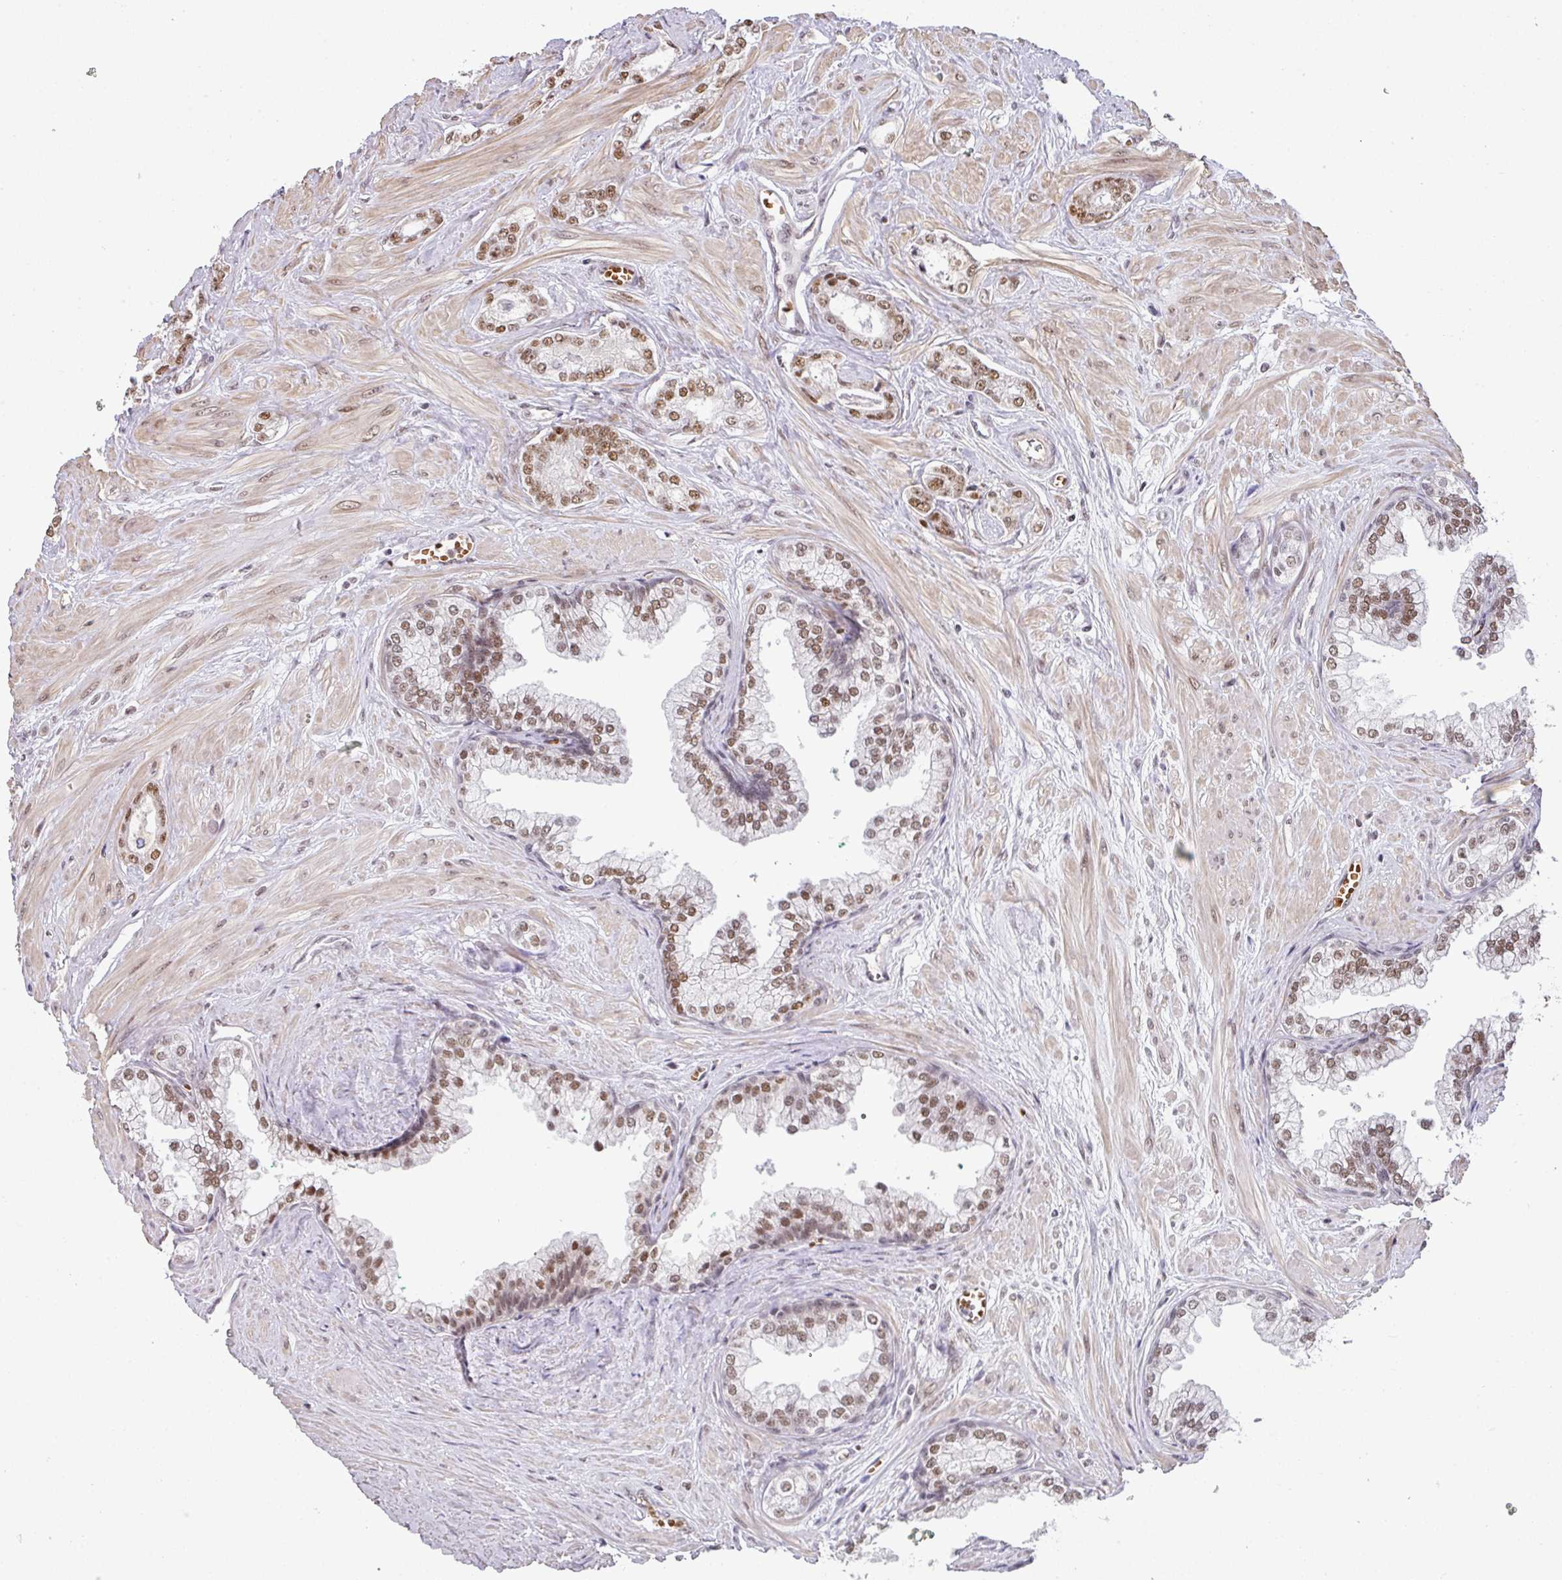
{"staining": {"intensity": "moderate", "quantity": ">75%", "location": "nuclear"}, "tissue": "prostate cancer", "cell_type": "Tumor cells", "image_type": "cancer", "snomed": [{"axis": "morphology", "description": "Adenocarcinoma, Low grade"}, {"axis": "topography", "description": "Prostate"}], "caption": "Immunohistochemical staining of prostate cancer demonstrates moderate nuclear protein positivity in approximately >75% of tumor cells.", "gene": "NCOA5", "patient": {"sex": "male", "age": 60}}